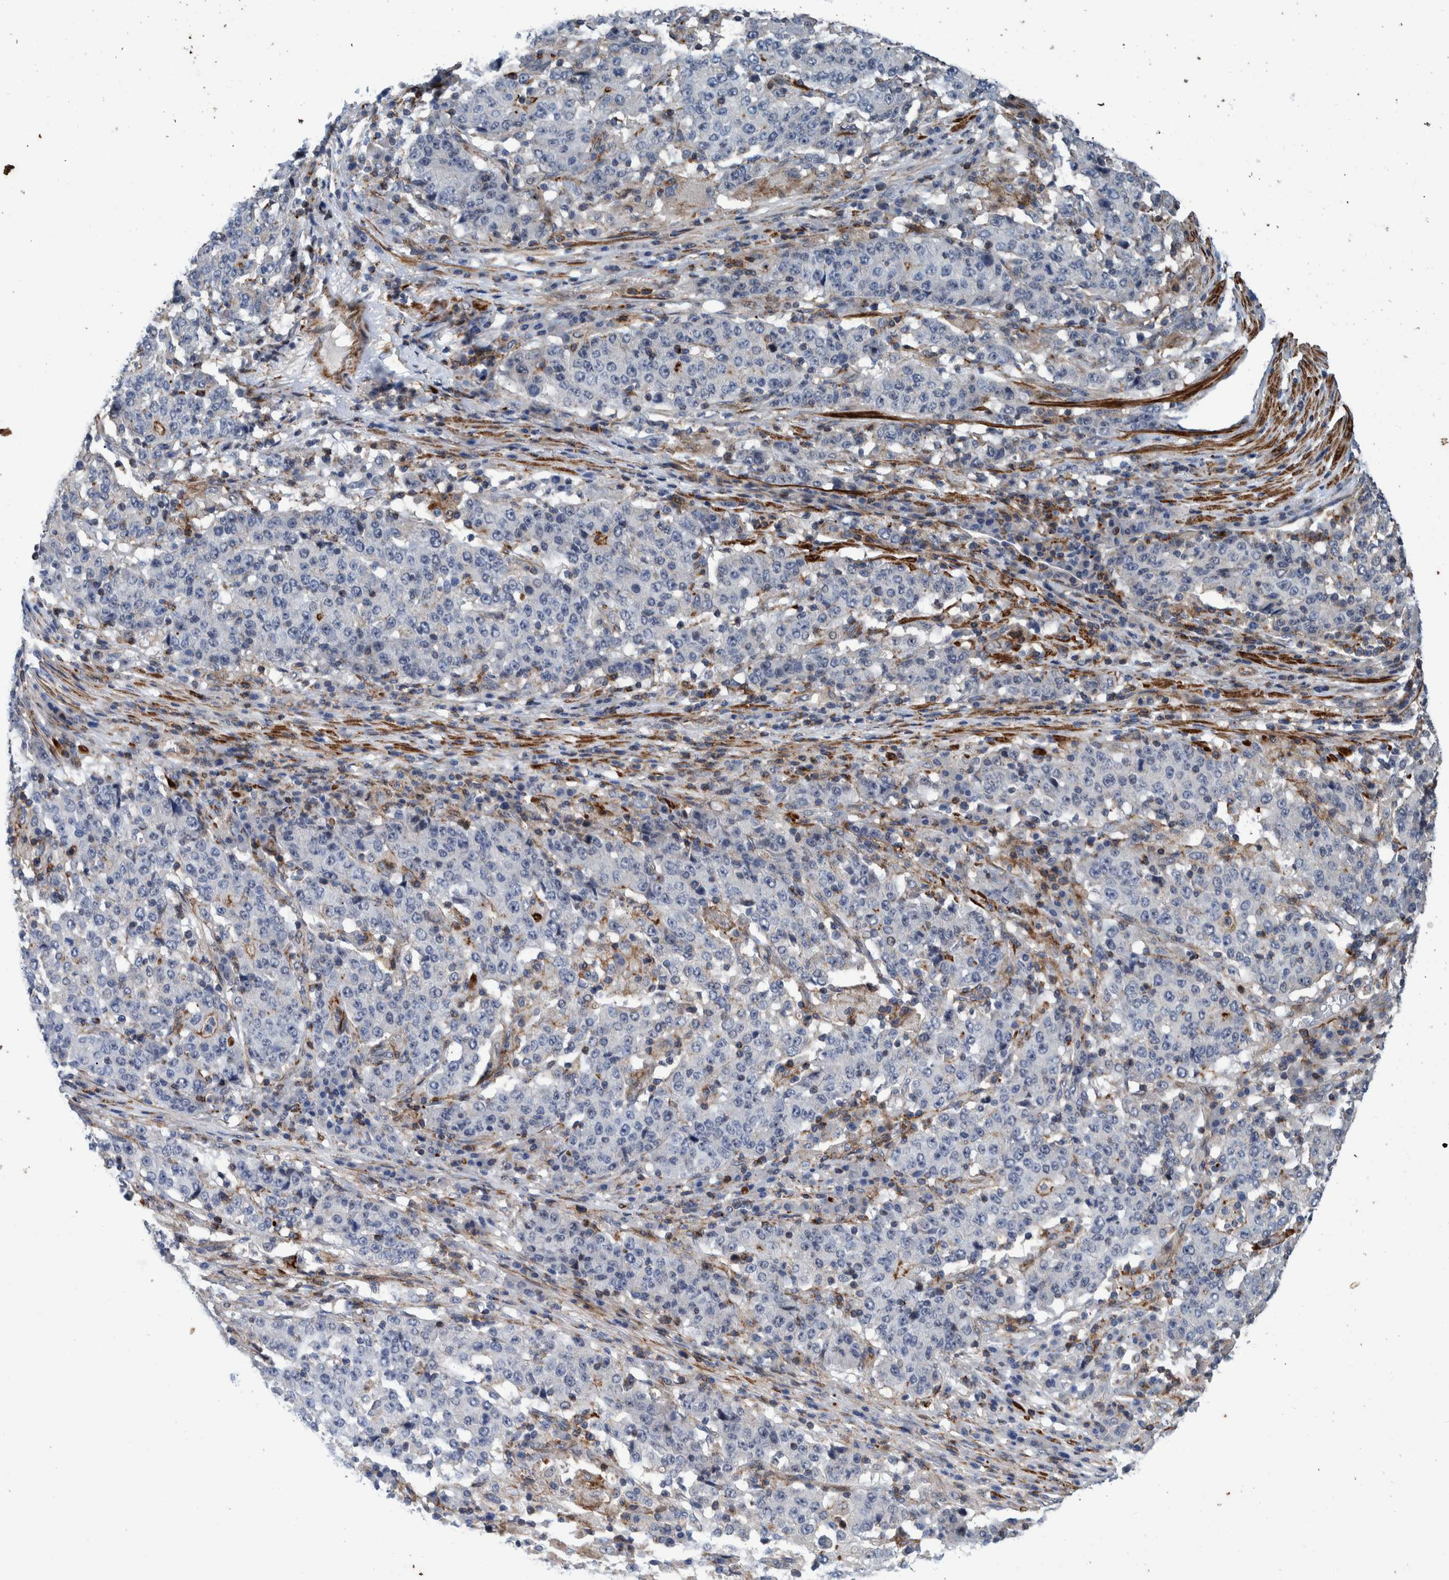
{"staining": {"intensity": "negative", "quantity": "none", "location": "none"}, "tissue": "stomach cancer", "cell_type": "Tumor cells", "image_type": "cancer", "snomed": [{"axis": "morphology", "description": "Adenocarcinoma, NOS"}, {"axis": "topography", "description": "Stomach"}], "caption": "Stomach adenocarcinoma was stained to show a protein in brown. There is no significant staining in tumor cells. (DAB immunohistochemistry, high magnification).", "gene": "MKS1", "patient": {"sex": "male", "age": 59}}